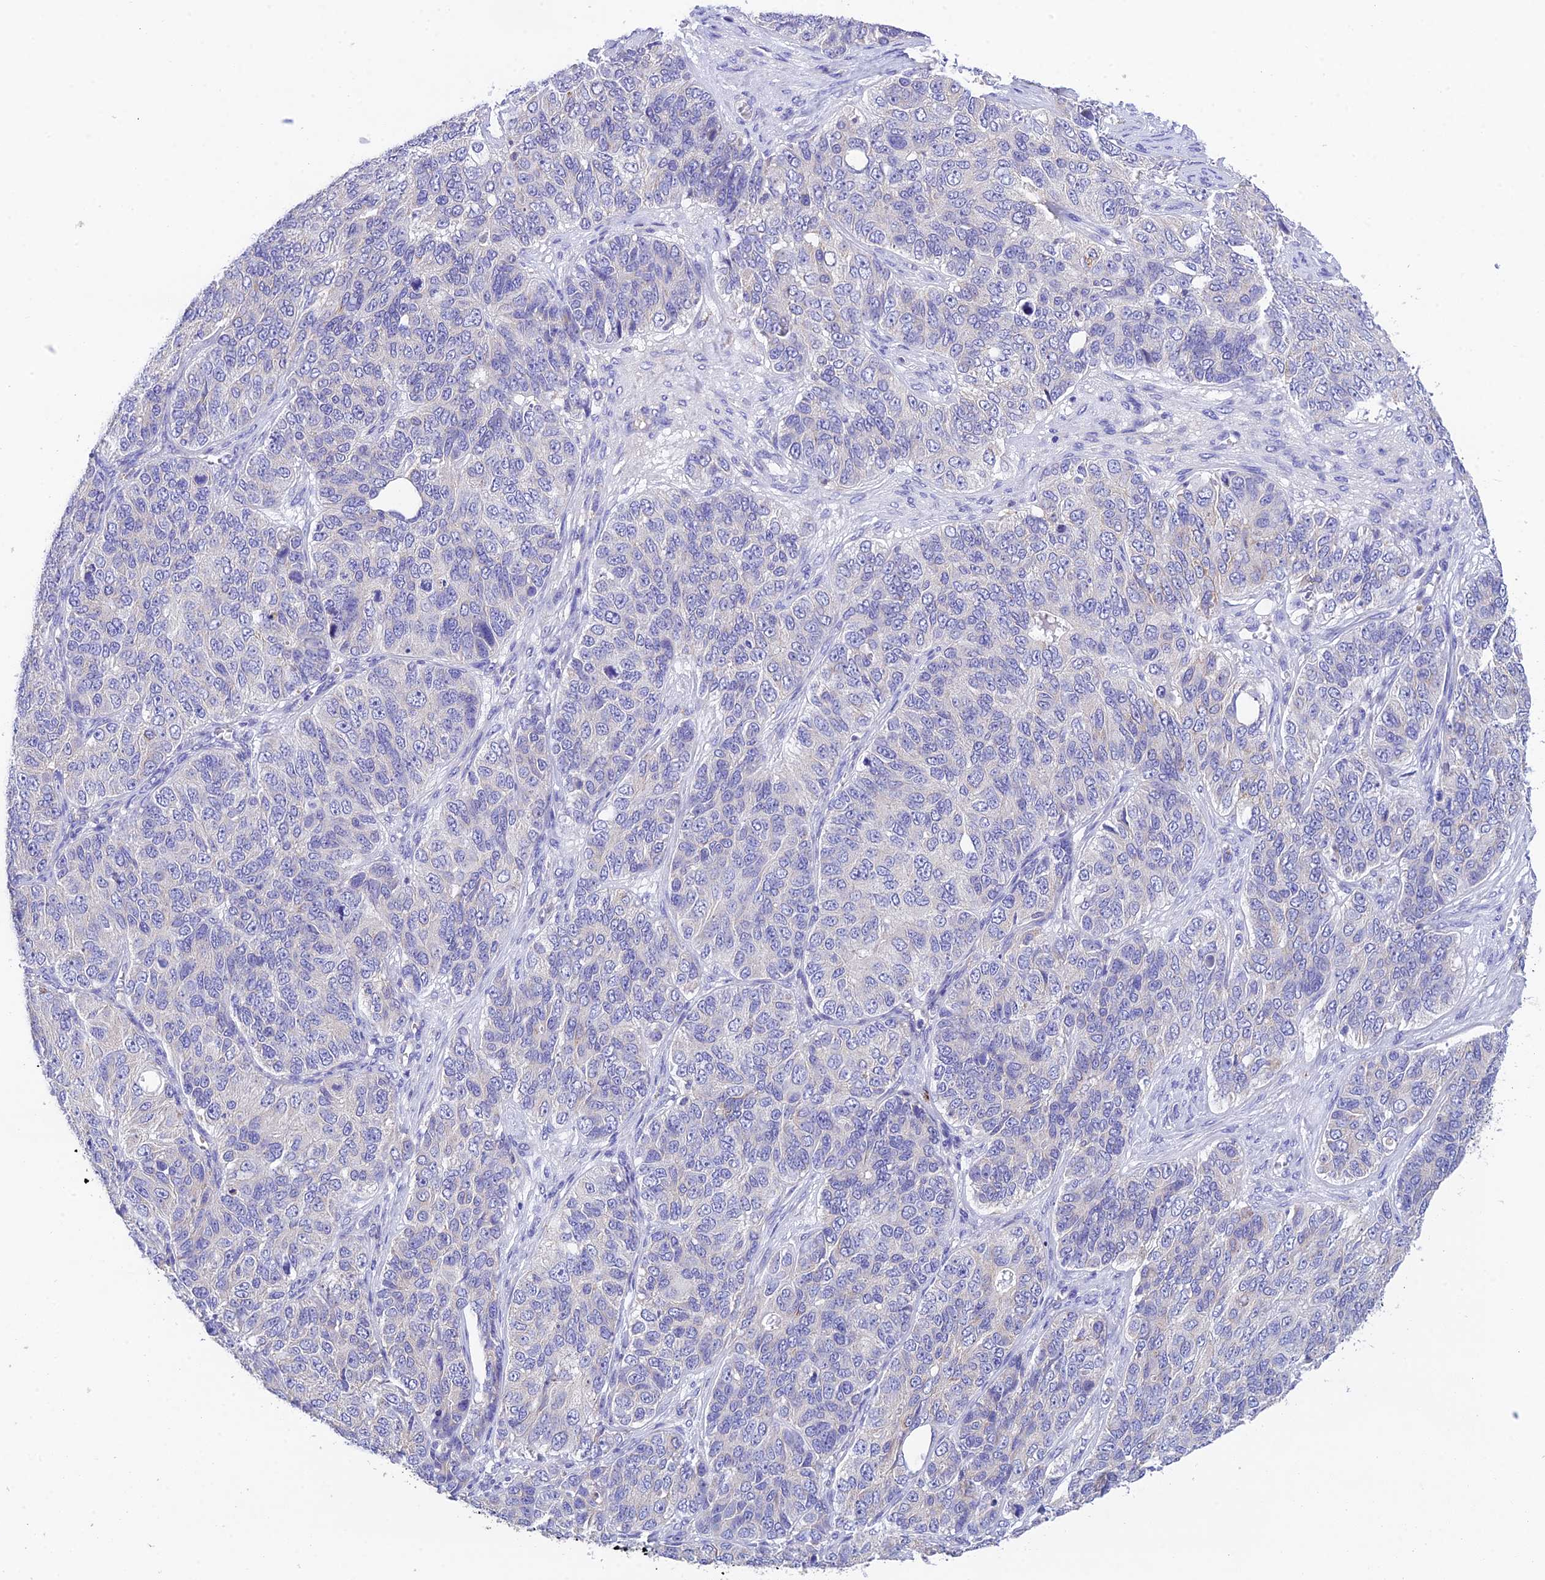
{"staining": {"intensity": "negative", "quantity": "none", "location": "none"}, "tissue": "ovarian cancer", "cell_type": "Tumor cells", "image_type": "cancer", "snomed": [{"axis": "morphology", "description": "Carcinoma, endometroid"}, {"axis": "topography", "description": "Ovary"}], "caption": "Immunohistochemistry (IHC) of human endometroid carcinoma (ovarian) reveals no staining in tumor cells.", "gene": "MS4A5", "patient": {"sex": "female", "age": 51}}